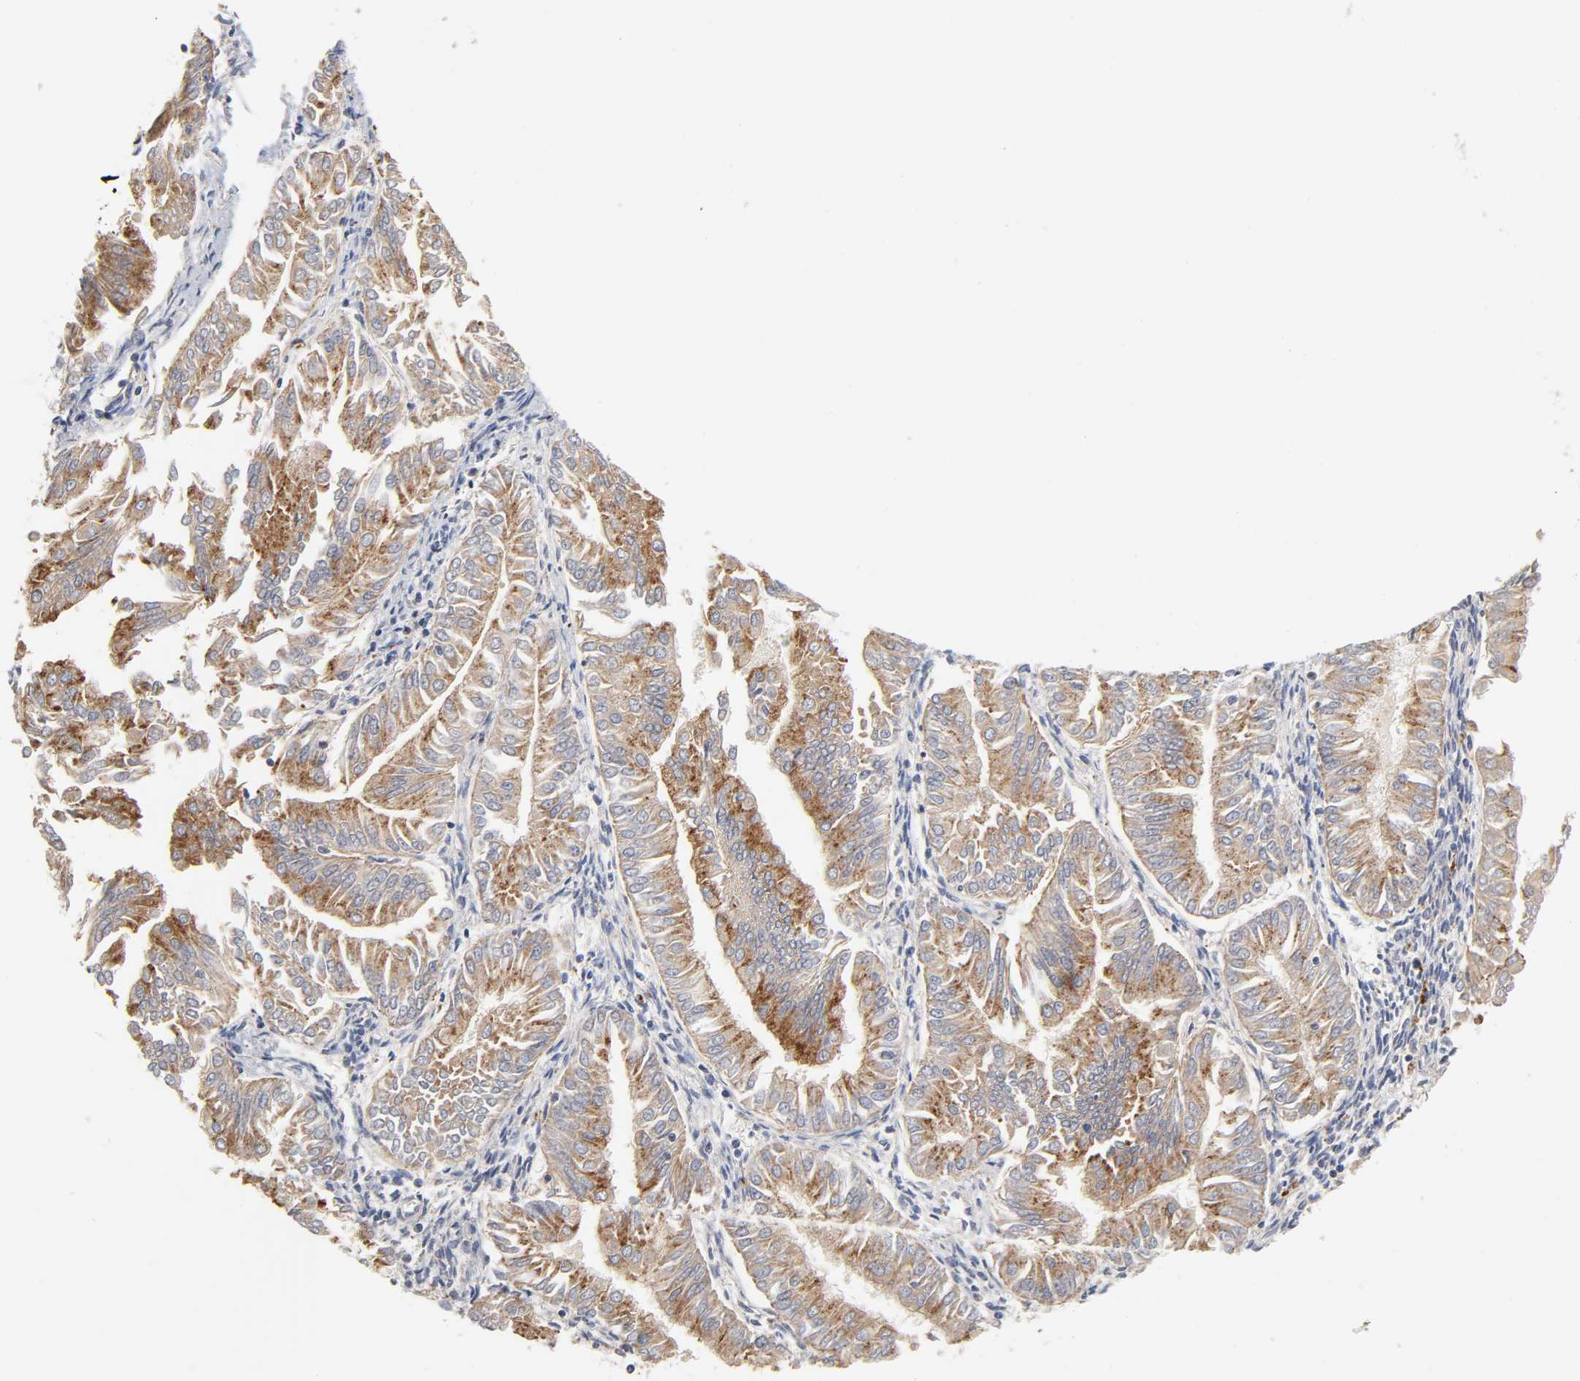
{"staining": {"intensity": "moderate", "quantity": ">75%", "location": "cytoplasmic/membranous"}, "tissue": "endometrial cancer", "cell_type": "Tumor cells", "image_type": "cancer", "snomed": [{"axis": "morphology", "description": "Adenocarcinoma, NOS"}, {"axis": "topography", "description": "Endometrium"}], "caption": "IHC of endometrial adenocarcinoma shows medium levels of moderate cytoplasmic/membranous positivity in about >75% of tumor cells. (brown staining indicates protein expression, while blue staining denotes nuclei).", "gene": "C17orf75", "patient": {"sex": "female", "age": 53}}